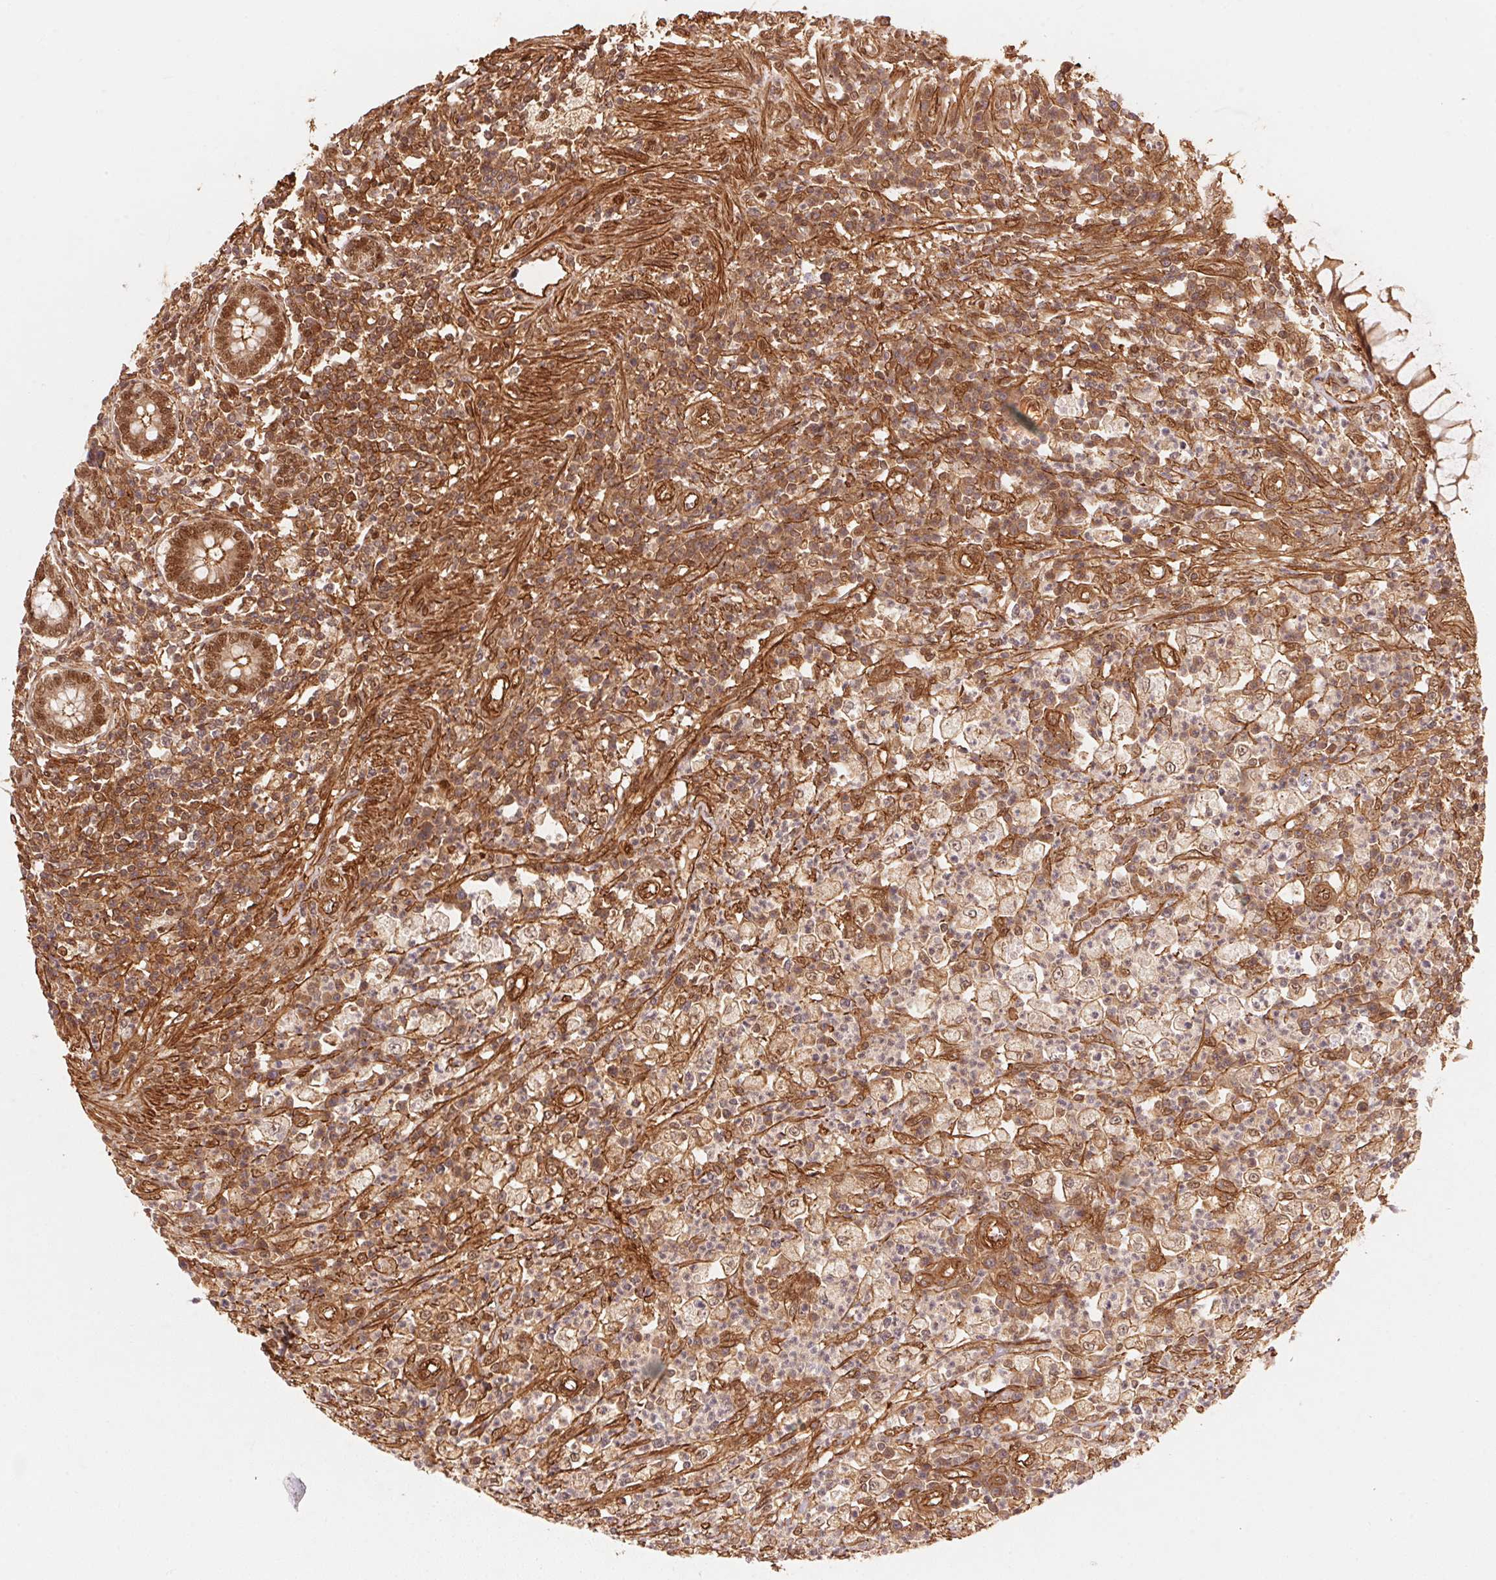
{"staining": {"intensity": "moderate", "quantity": ">75%", "location": "cytoplasmic/membranous,nuclear"}, "tissue": "colorectal cancer", "cell_type": "Tumor cells", "image_type": "cancer", "snomed": [{"axis": "morphology", "description": "Adenocarcinoma, NOS"}, {"axis": "topography", "description": "Colon"}], "caption": "Protein expression analysis of human colorectal adenocarcinoma reveals moderate cytoplasmic/membranous and nuclear positivity in approximately >75% of tumor cells. (Brightfield microscopy of DAB IHC at high magnification).", "gene": "TNIP2", "patient": {"sex": "male", "age": 65}}